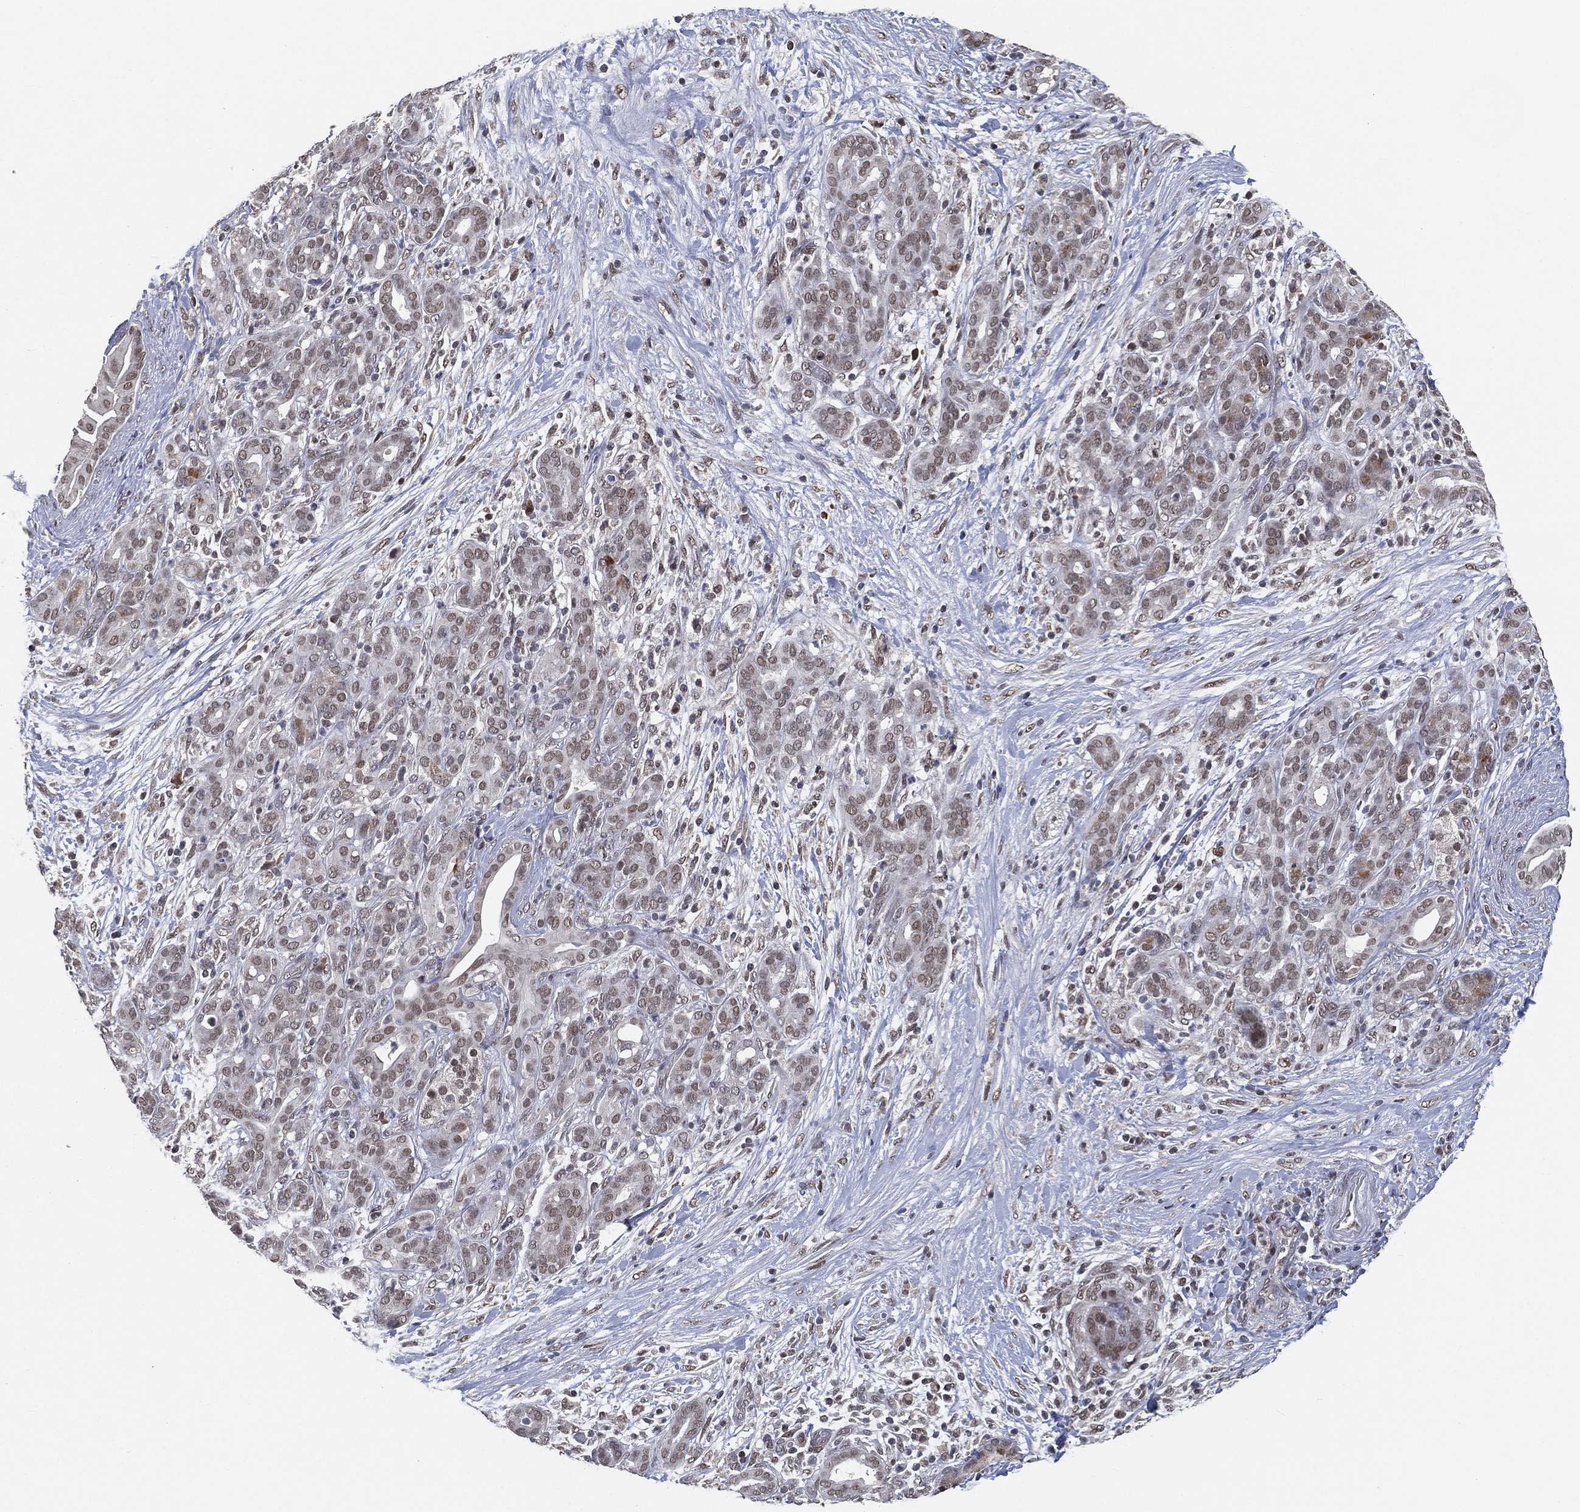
{"staining": {"intensity": "moderate", "quantity": "<25%", "location": "nuclear"}, "tissue": "pancreatic cancer", "cell_type": "Tumor cells", "image_type": "cancer", "snomed": [{"axis": "morphology", "description": "Adenocarcinoma, NOS"}, {"axis": "topography", "description": "Pancreas"}], "caption": "There is low levels of moderate nuclear positivity in tumor cells of adenocarcinoma (pancreatic), as demonstrated by immunohistochemical staining (brown color).", "gene": "YLPM1", "patient": {"sex": "male", "age": 44}}